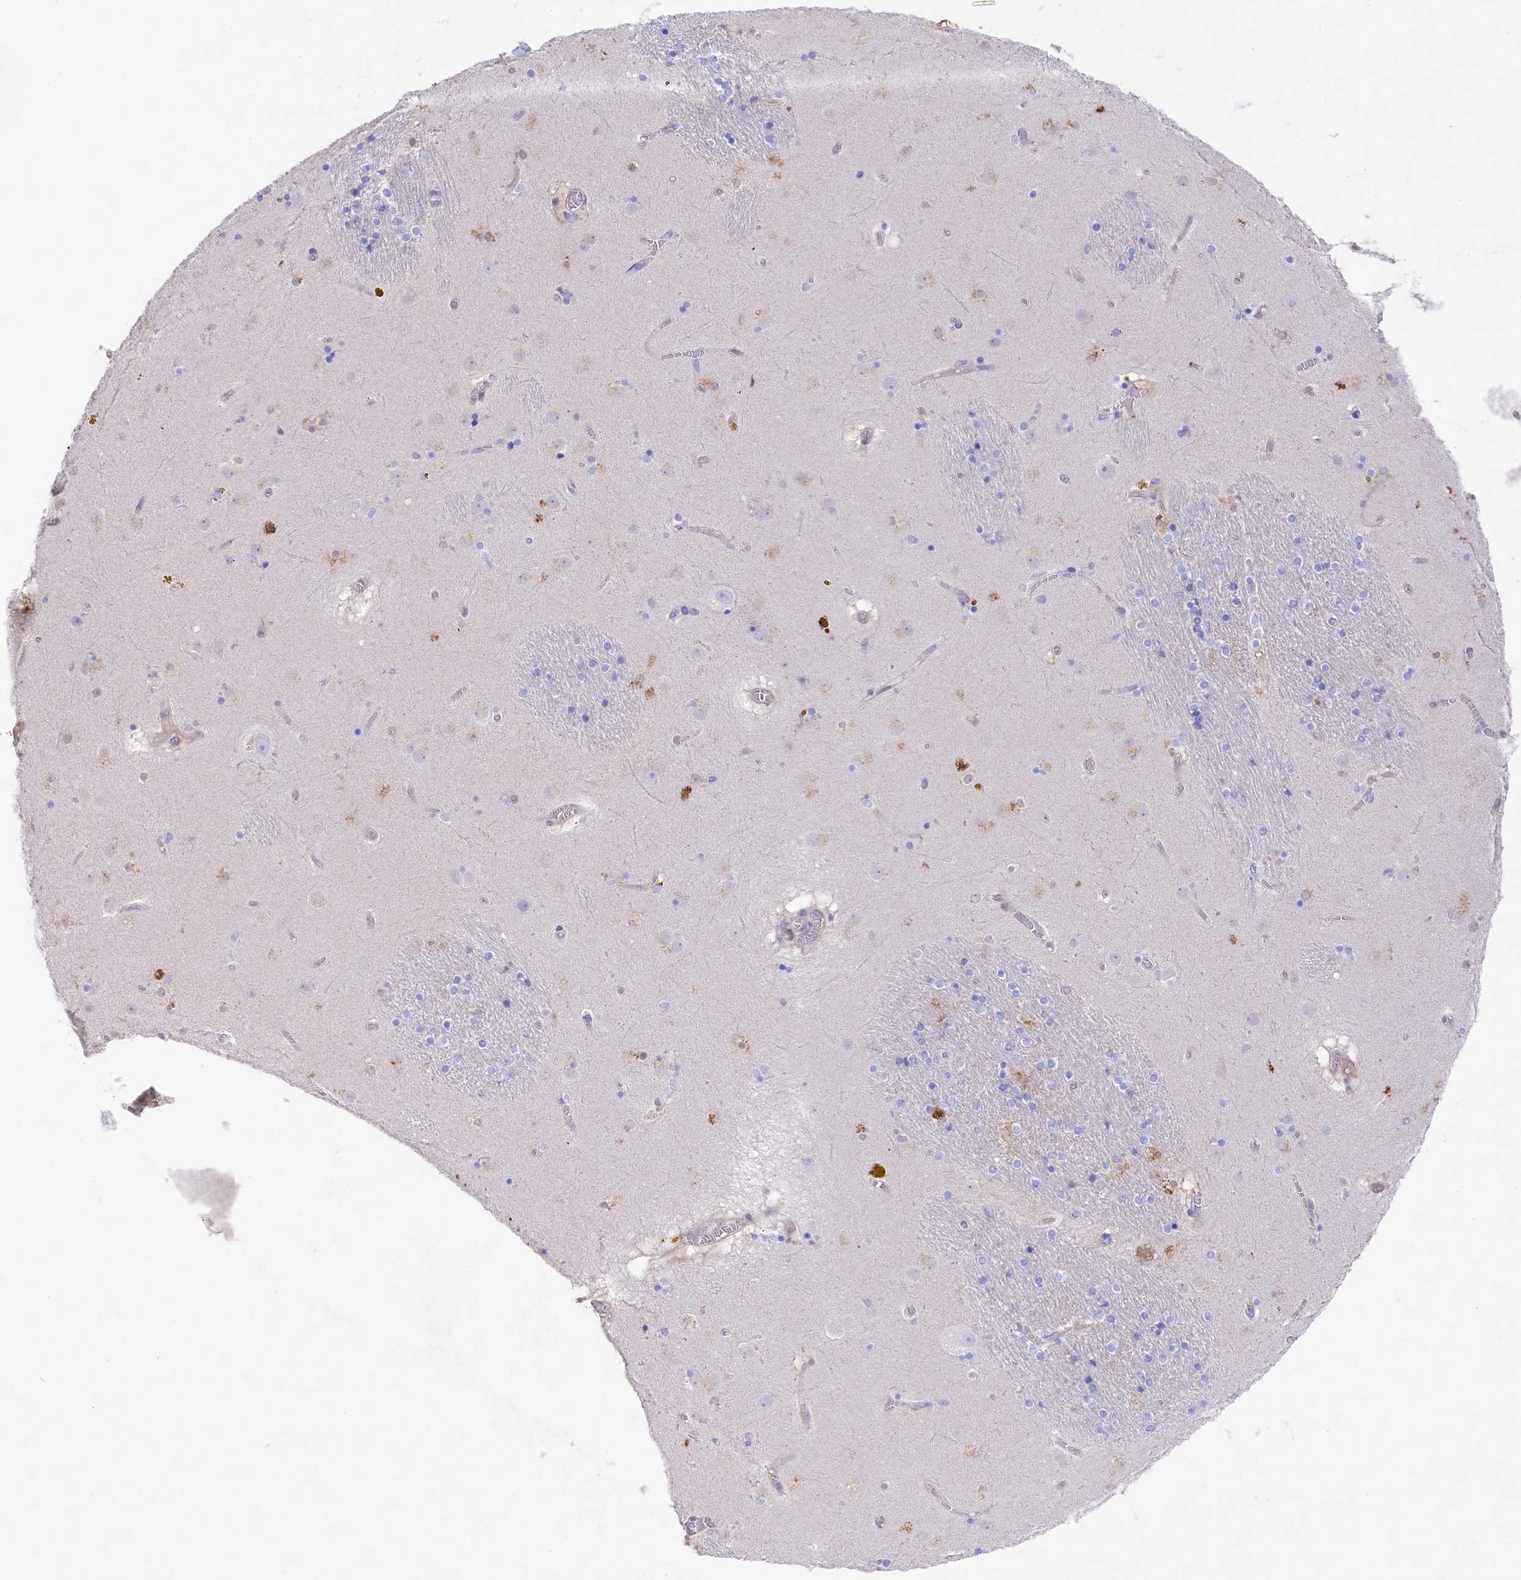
{"staining": {"intensity": "negative", "quantity": "none", "location": "none"}, "tissue": "caudate", "cell_type": "Glial cells", "image_type": "normal", "snomed": [{"axis": "morphology", "description": "Normal tissue, NOS"}, {"axis": "topography", "description": "Lateral ventricle wall"}], "caption": "A high-resolution image shows immunohistochemistry (IHC) staining of normal caudate, which exhibits no significant expression in glial cells.", "gene": "LHFPL4", "patient": {"sex": "male", "age": 70}}